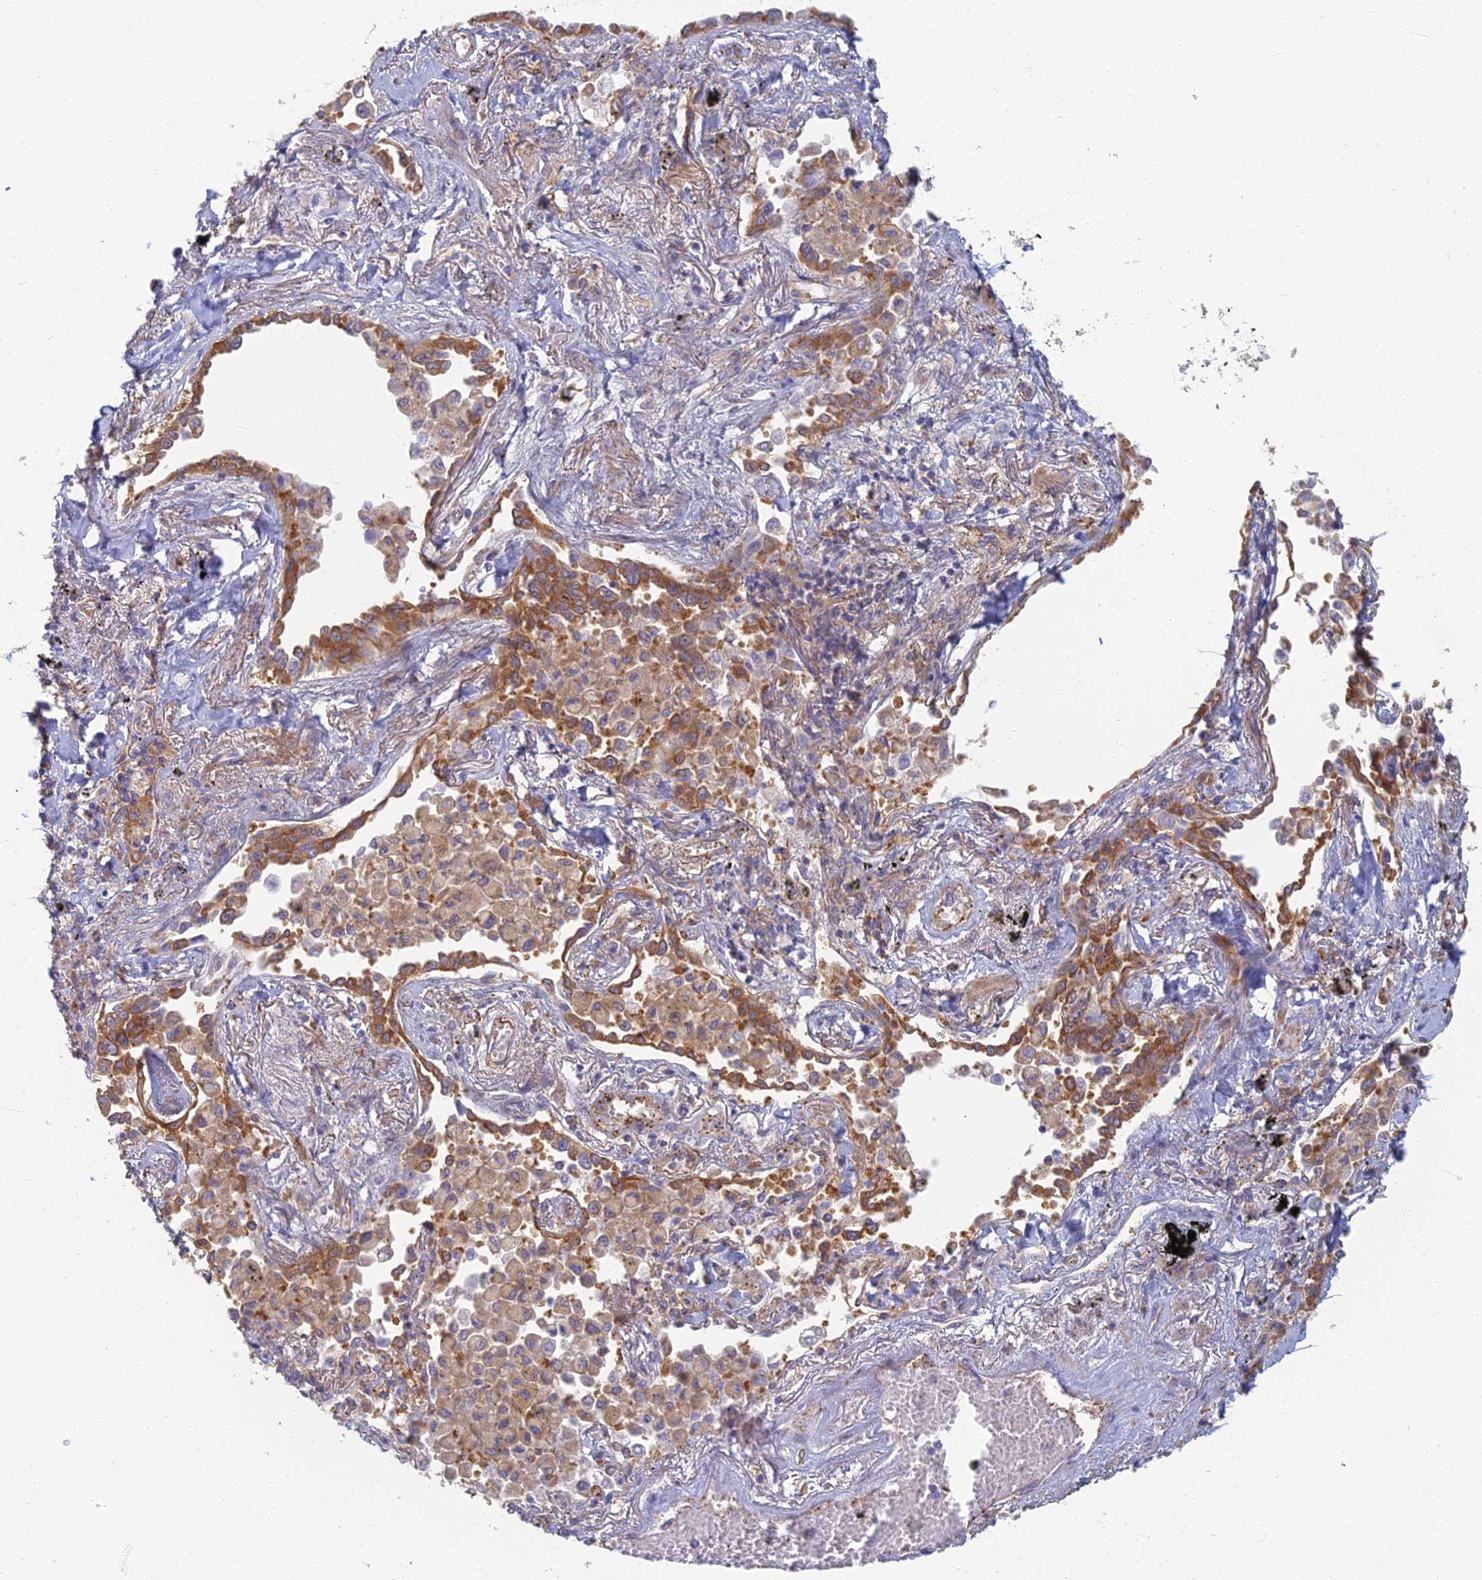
{"staining": {"intensity": "moderate", "quantity": ">75%", "location": "cytoplasmic/membranous"}, "tissue": "lung cancer", "cell_type": "Tumor cells", "image_type": "cancer", "snomed": [{"axis": "morphology", "description": "Adenocarcinoma, NOS"}, {"axis": "topography", "description": "Lung"}], "caption": "A micrograph showing moderate cytoplasmic/membranous staining in approximately >75% of tumor cells in lung cancer, as visualized by brown immunohistochemical staining.", "gene": "RBSN", "patient": {"sex": "male", "age": 67}}